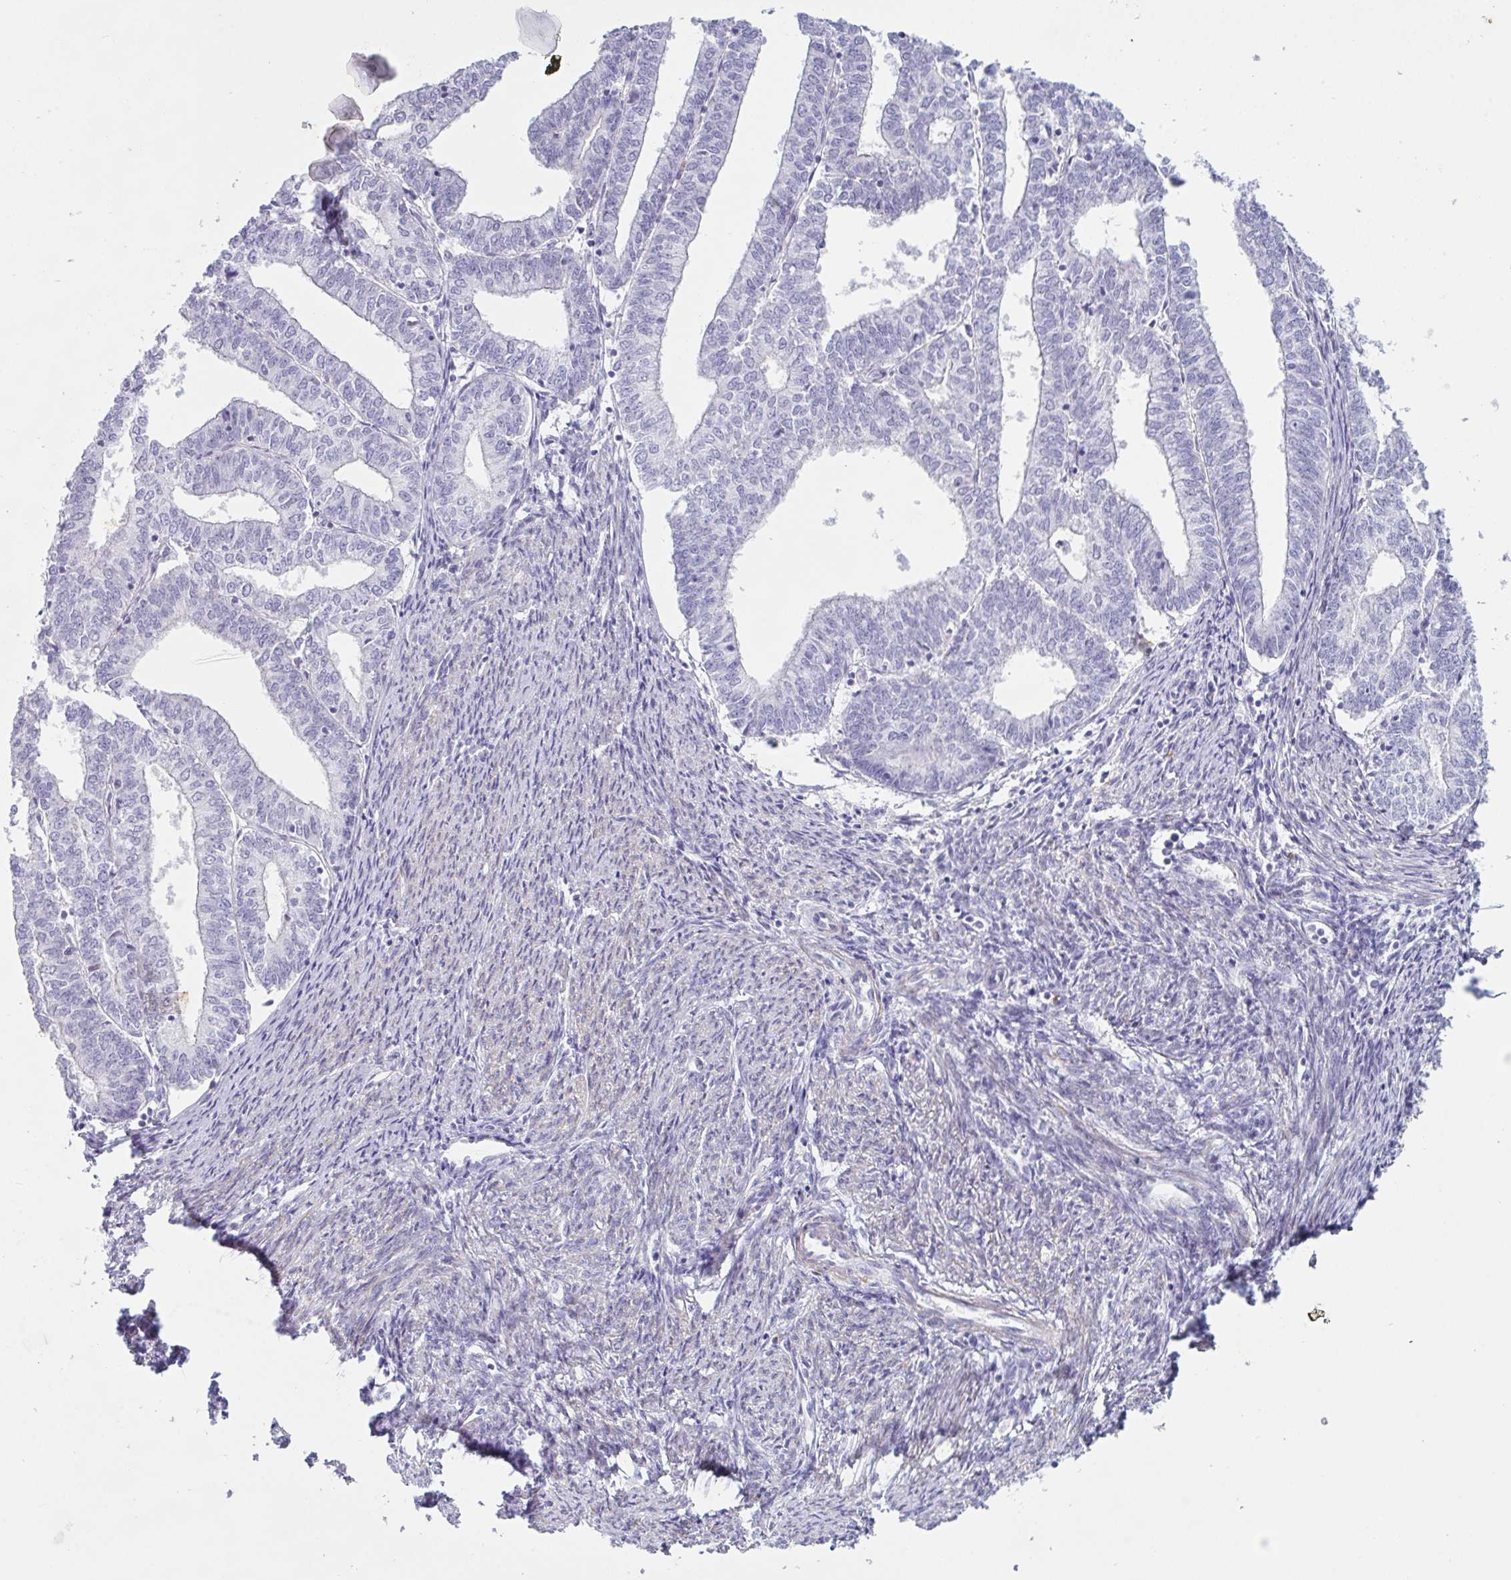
{"staining": {"intensity": "negative", "quantity": "none", "location": "none"}, "tissue": "endometrial cancer", "cell_type": "Tumor cells", "image_type": "cancer", "snomed": [{"axis": "morphology", "description": "Adenocarcinoma, NOS"}, {"axis": "topography", "description": "Endometrium"}], "caption": "DAB immunohistochemical staining of adenocarcinoma (endometrial) shows no significant expression in tumor cells.", "gene": "OR5P3", "patient": {"sex": "female", "age": 61}}